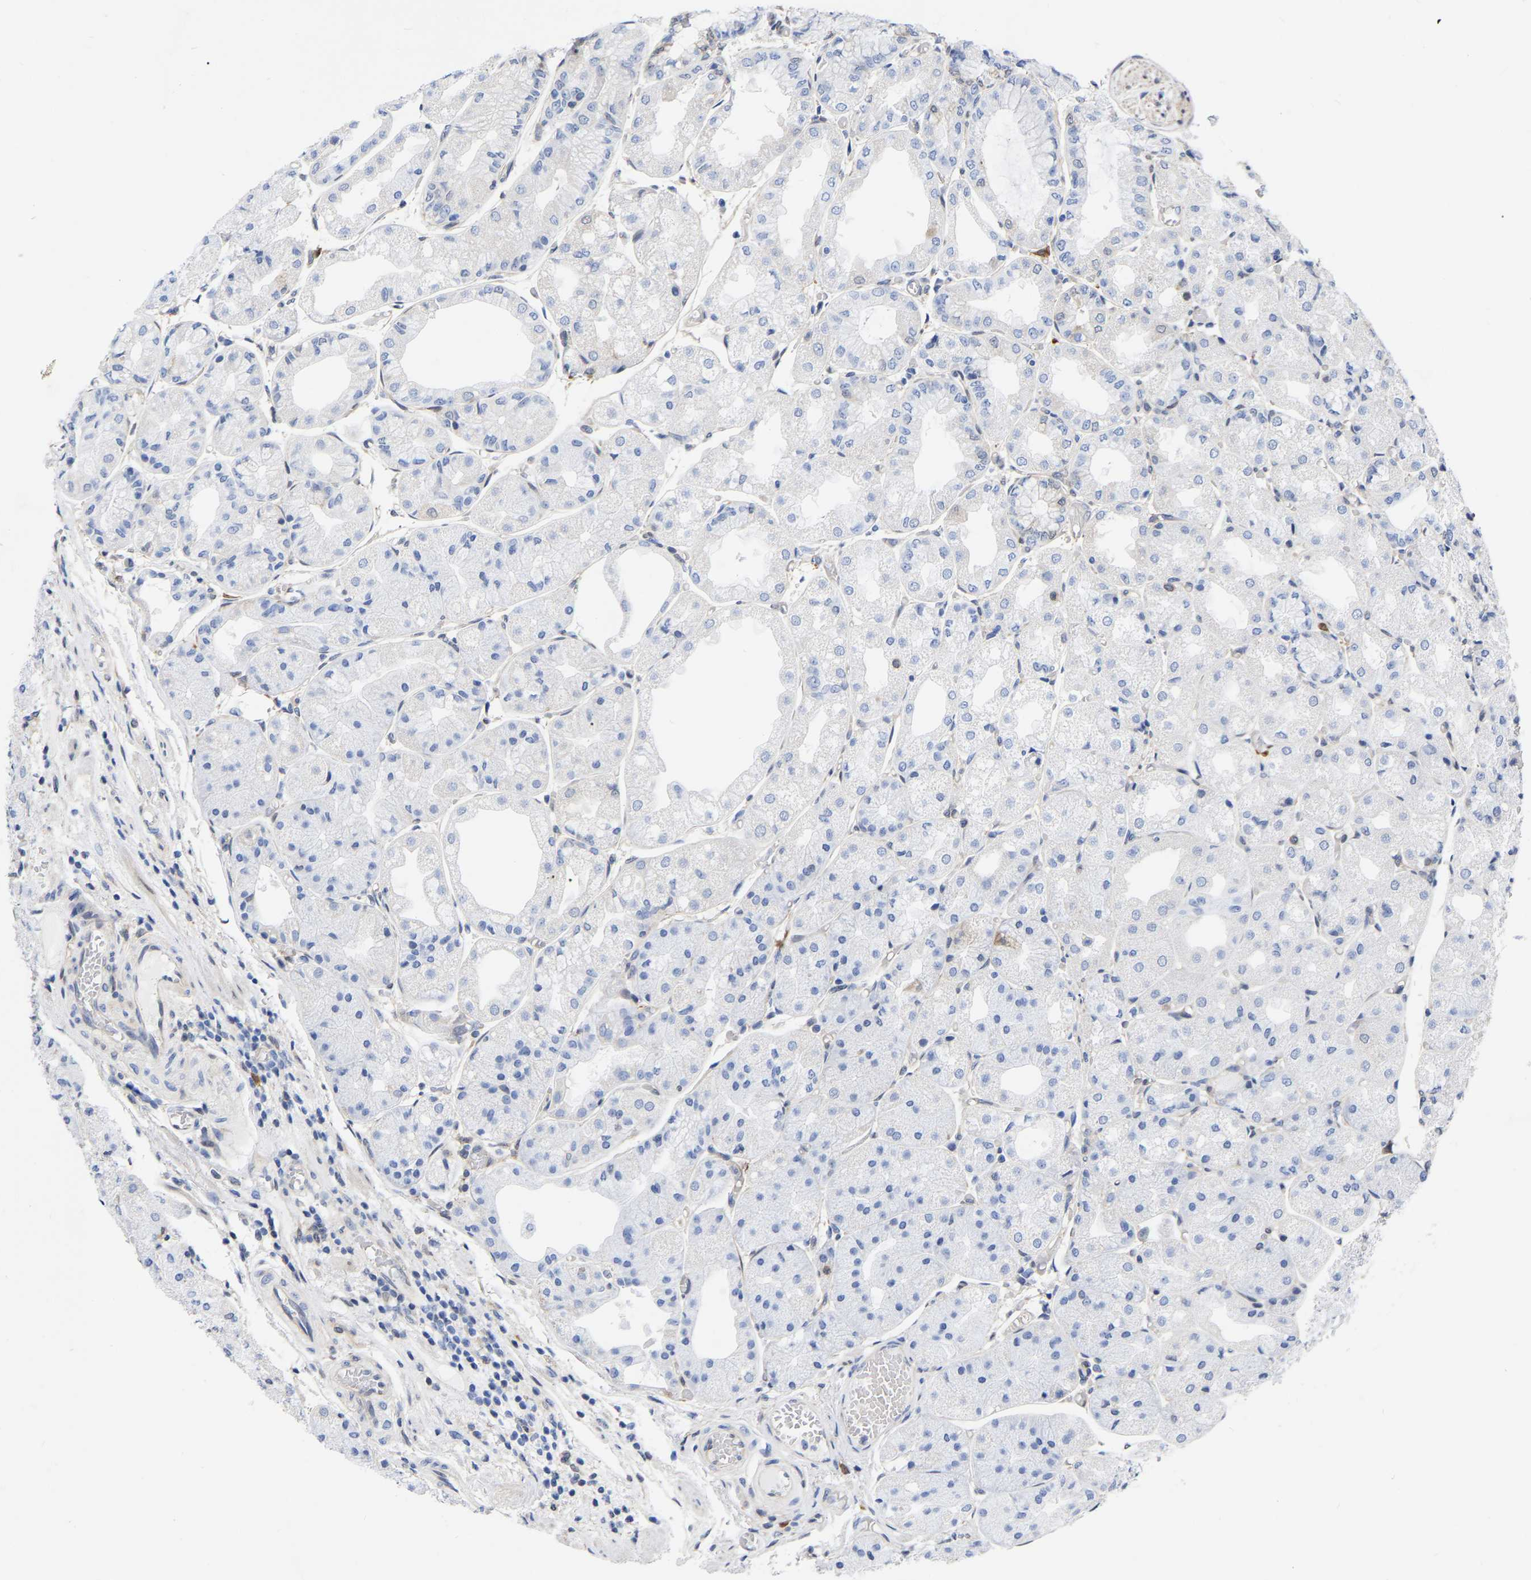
{"staining": {"intensity": "weak", "quantity": "<25%", "location": "cytoplasmic/membranous"}, "tissue": "stomach", "cell_type": "Glandular cells", "image_type": "normal", "snomed": [{"axis": "morphology", "description": "Normal tissue, NOS"}, {"axis": "topography", "description": "Stomach, upper"}], "caption": "Immunohistochemistry histopathology image of normal human stomach stained for a protein (brown), which displays no expression in glandular cells.", "gene": "UBE4B", "patient": {"sex": "male", "age": 72}}